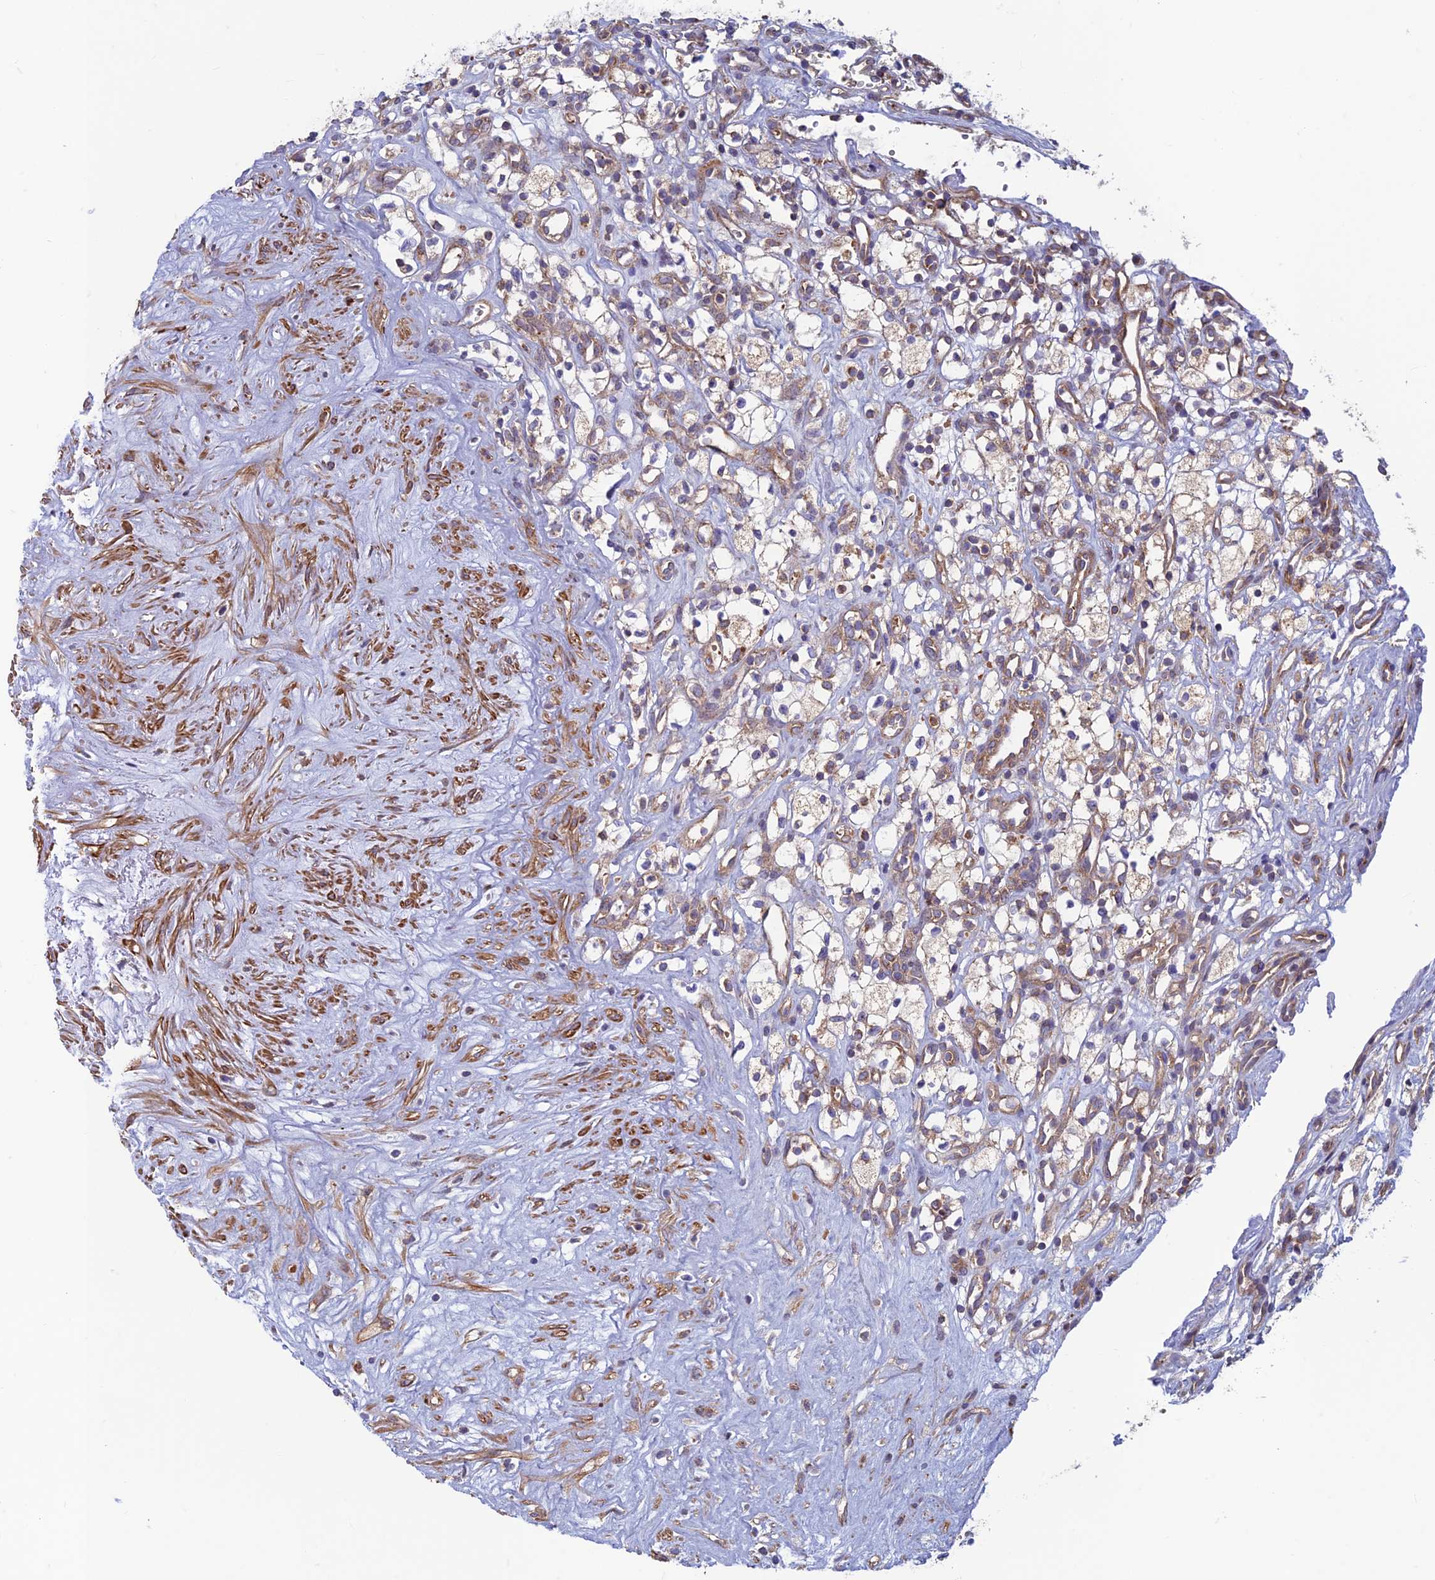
{"staining": {"intensity": "weak", "quantity": "25%-75%", "location": "cytoplasmic/membranous"}, "tissue": "renal cancer", "cell_type": "Tumor cells", "image_type": "cancer", "snomed": [{"axis": "morphology", "description": "Adenocarcinoma, NOS"}, {"axis": "topography", "description": "Kidney"}], "caption": "A micrograph of human renal cancer (adenocarcinoma) stained for a protein displays weak cytoplasmic/membranous brown staining in tumor cells.", "gene": "DNM1L", "patient": {"sex": "male", "age": 59}}